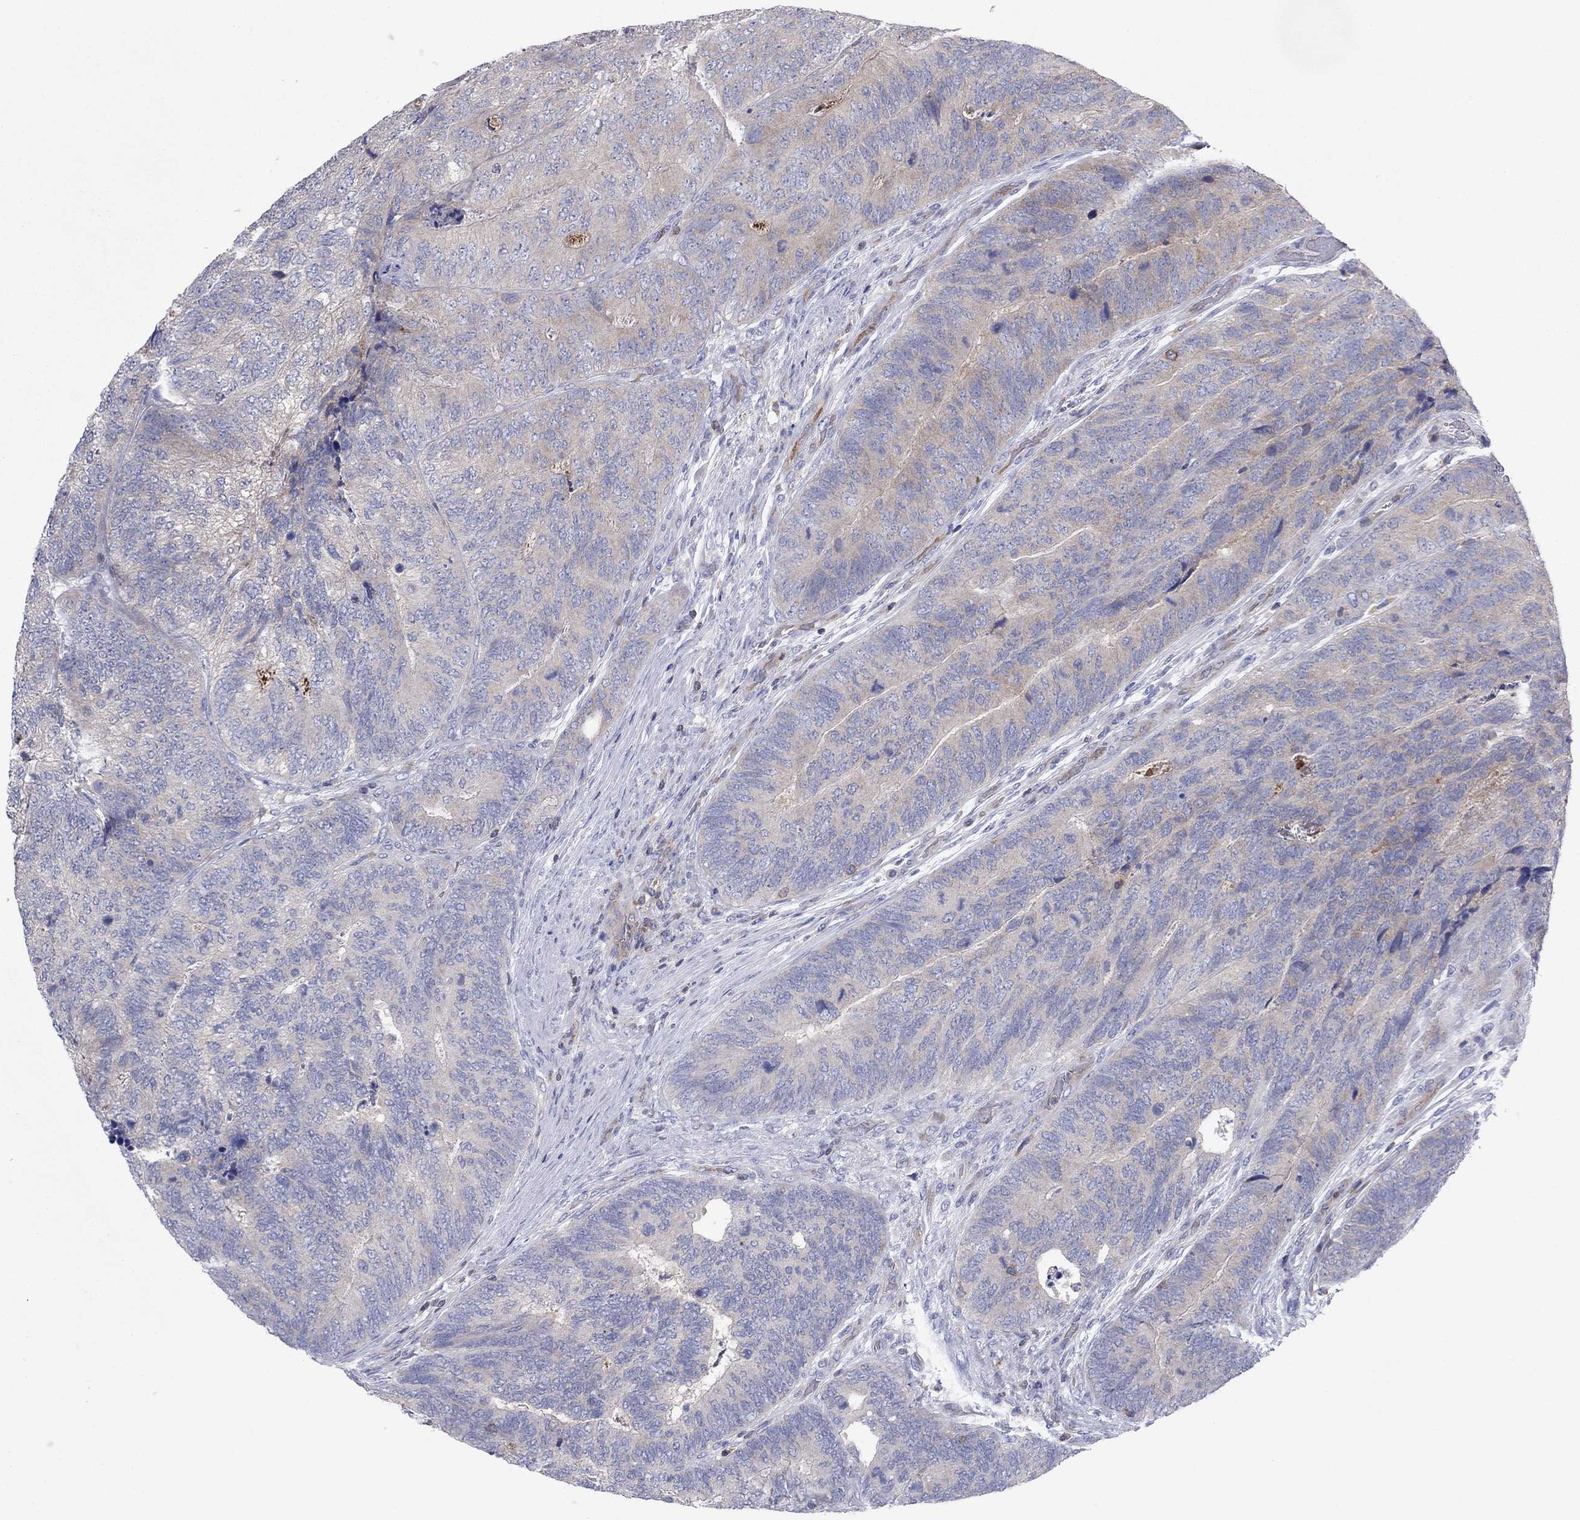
{"staining": {"intensity": "negative", "quantity": "none", "location": "none"}, "tissue": "colorectal cancer", "cell_type": "Tumor cells", "image_type": "cancer", "snomed": [{"axis": "morphology", "description": "Adenocarcinoma, NOS"}, {"axis": "topography", "description": "Colon"}], "caption": "This is an IHC histopathology image of colorectal adenocarcinoma. There is no expression in tumor cells.", "gene": "PVR", "patient": {"sex": "female", "age": 67}}